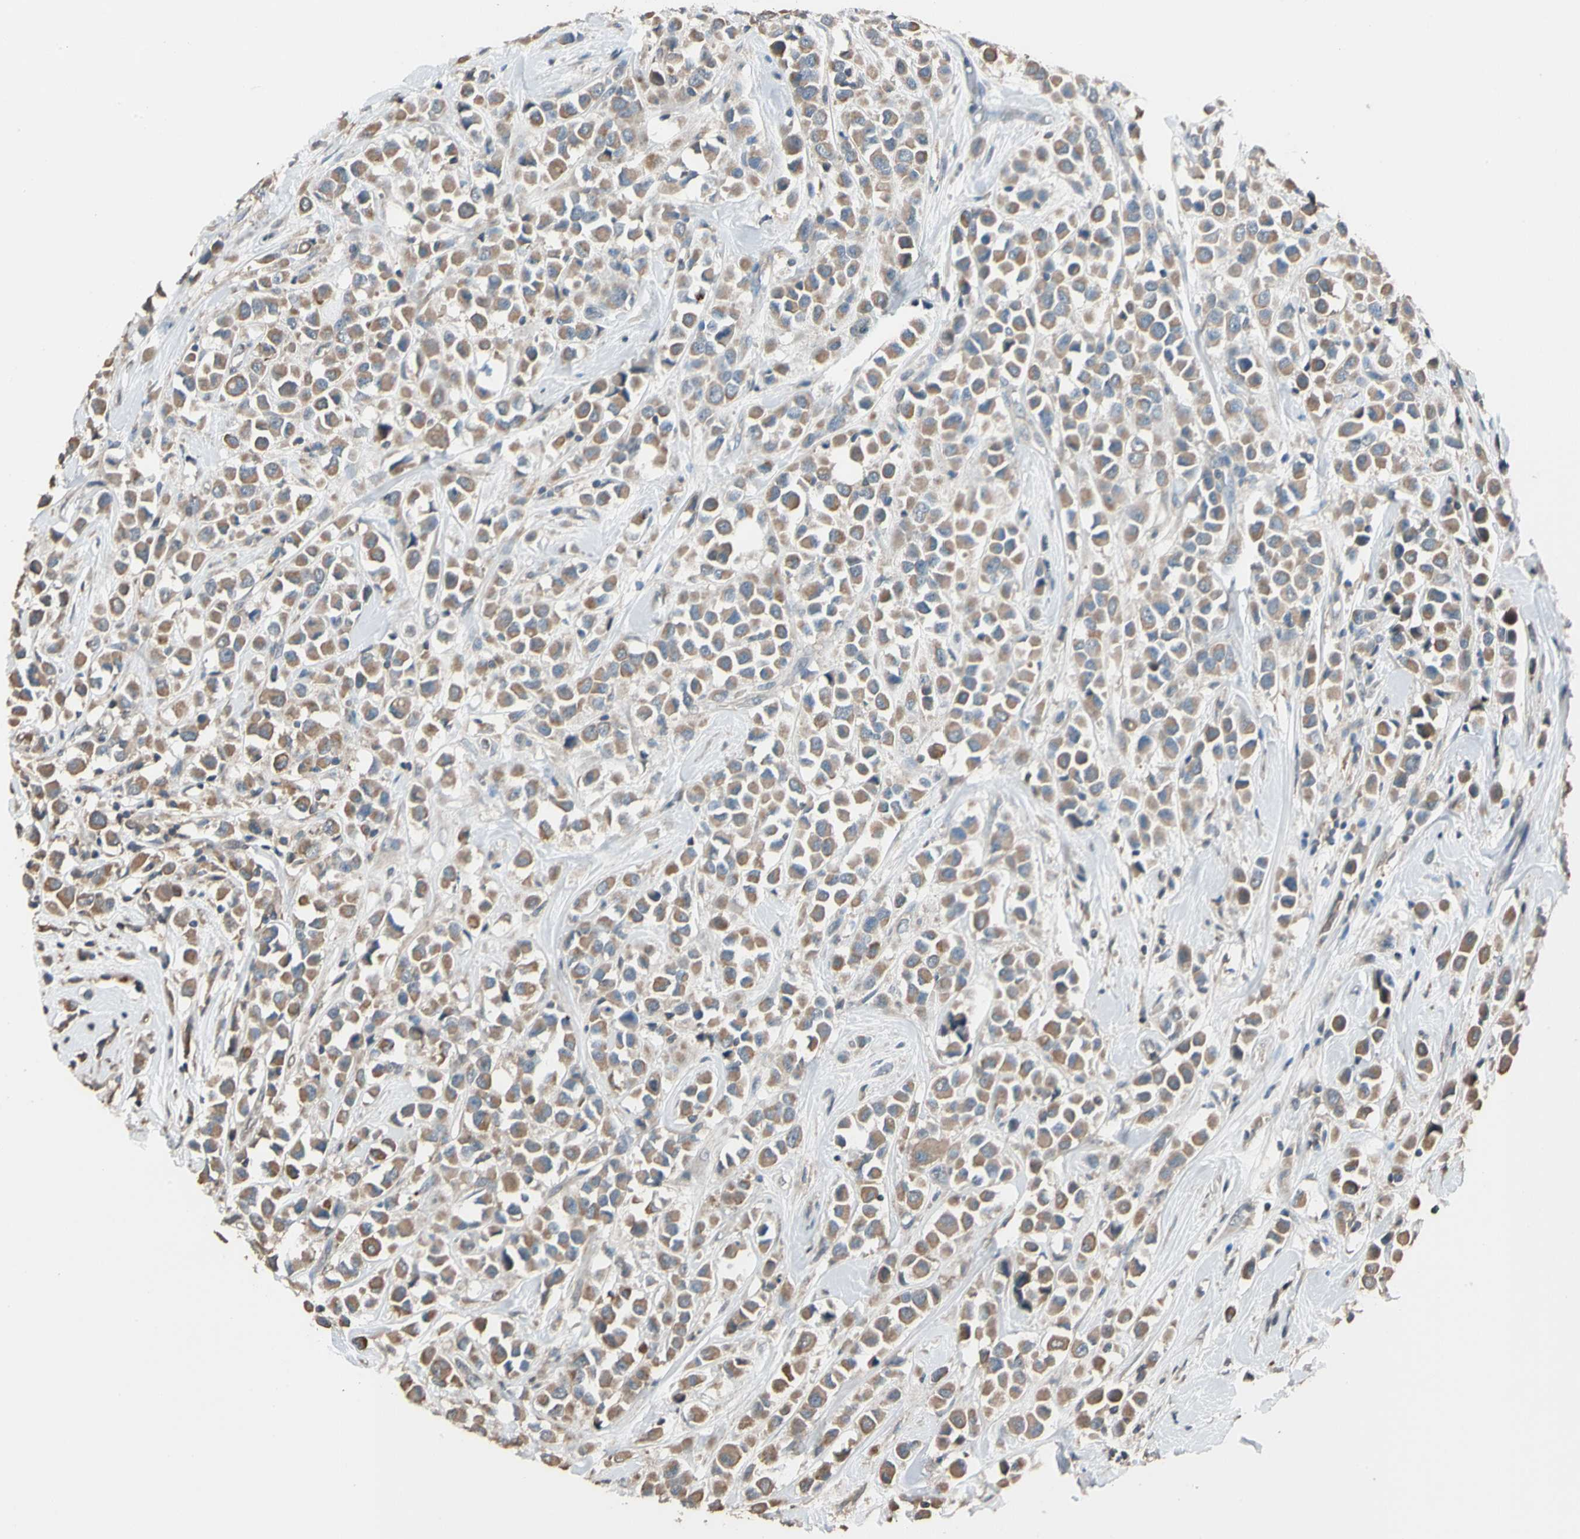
{"staining": {"intensity": "moderate", "quantity": ">75%", "location": "cytoplasmic/membranous"}, "tissue": "breast cancer", "cell_type": "Tumor cells", "image_type": "cancer", "snomed": [{"axis": "morphology", "description": "Duct carcinoma"}, {"axis": "topography", "description": "Breast"}], "caption": "Infiltrating ductal carcinoma (breast) tissue exhibits moderate cytoplasmic/membranous positivity in about >75% of tumor cells, visualized by immunohistochemistry.", "gene": "MAP3K7", "patient": {"sex": "female", "age": 61}}